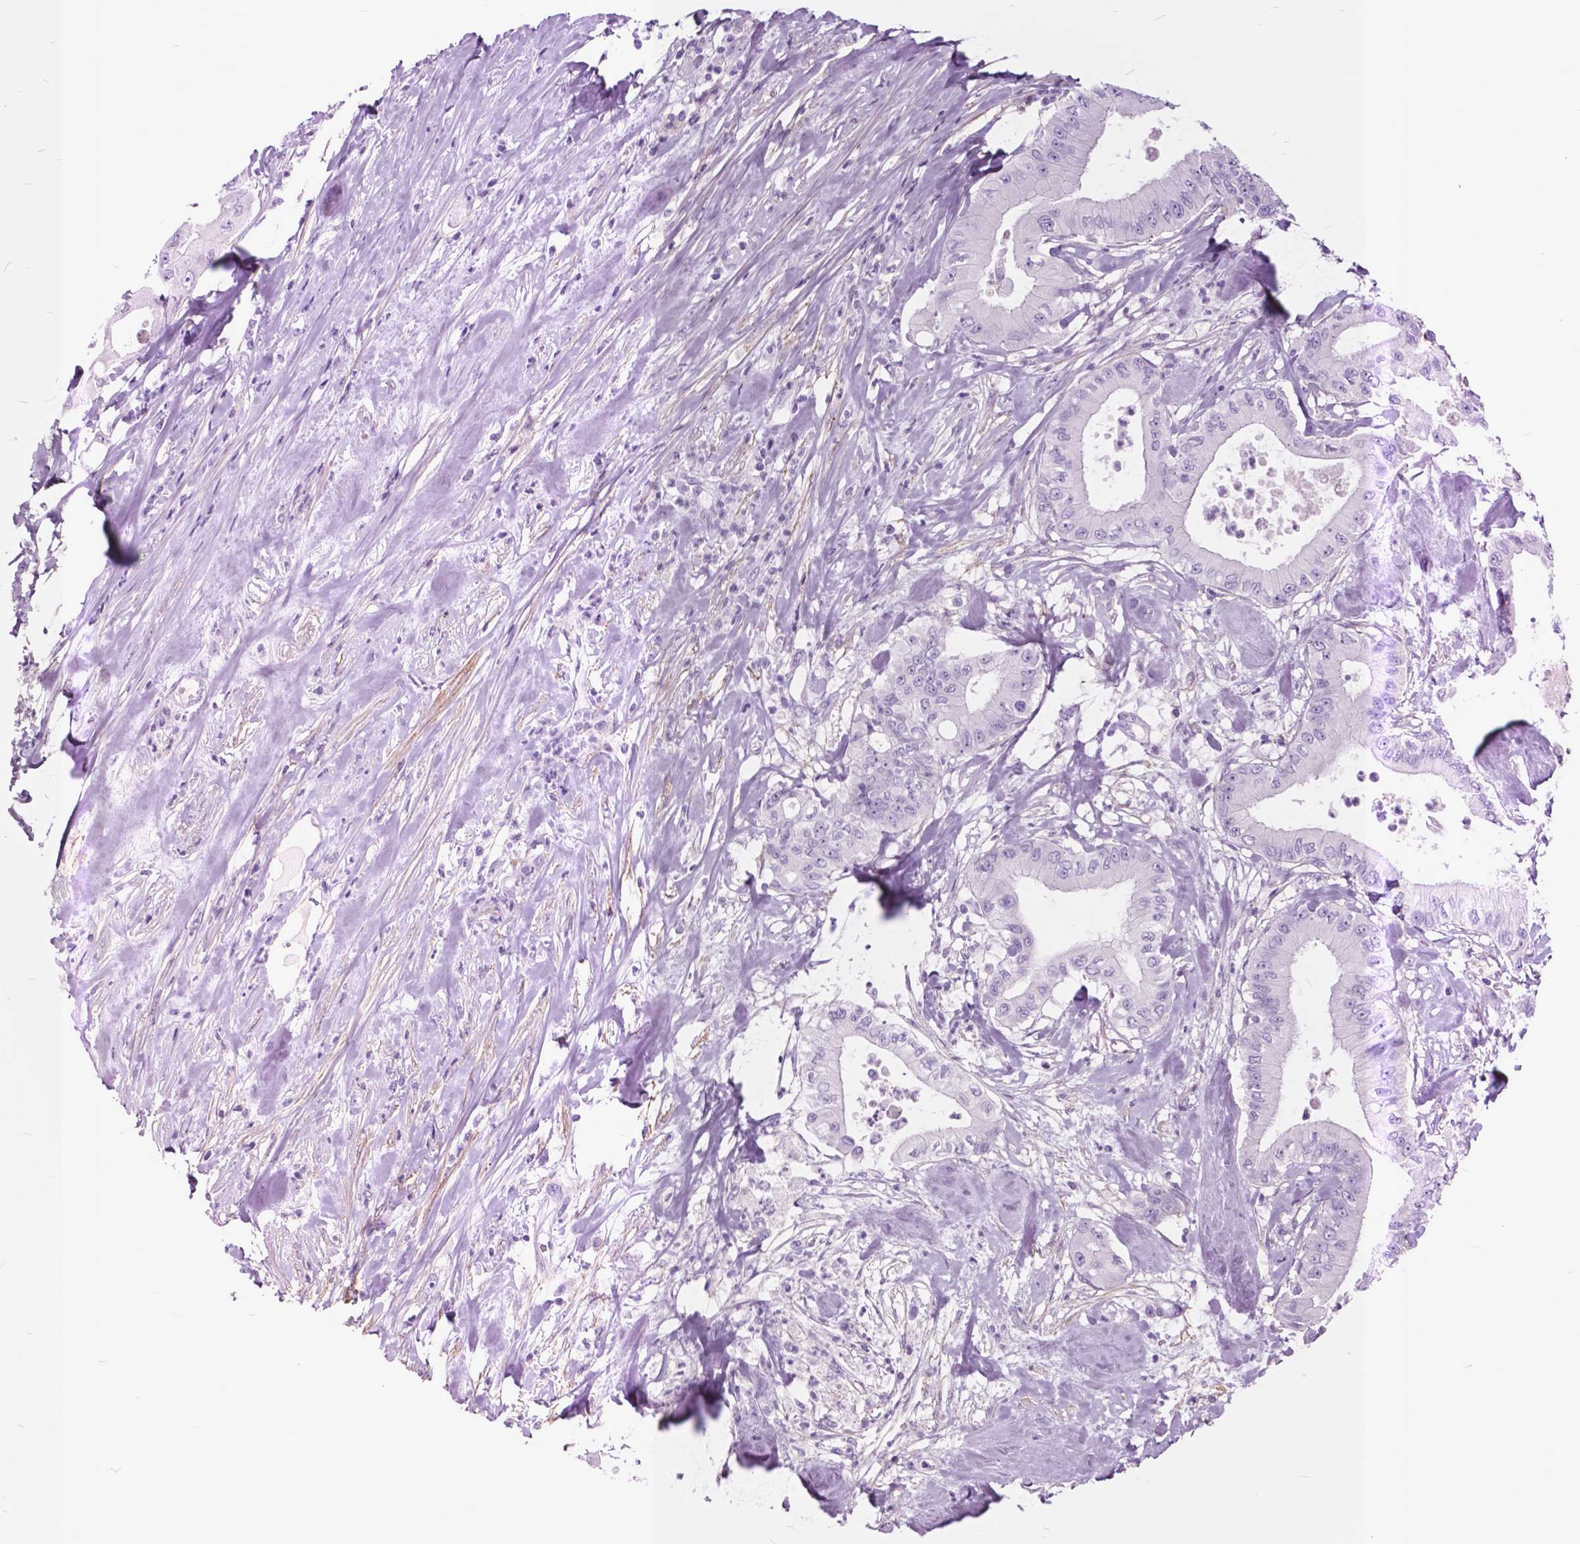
{"staining": {"intensity": "negative", "quantity": "none", "location": "none"}, "tissue": "pancreatic cancer", "cell_type": "Tumor cells", "image_type": "cancer", "snomed": [{"axis": "morphology", "description": "Adenocarcinoma, NOS"}, {"axis": "topography", "description": "Pancreas"}], "caption": "This is an immunohistochemistry photomicrograph of pancreatic cancer. There is no staining in tumor cells.", "gene": "GDF9", "patient": {"sex": "male", "age": 71}}